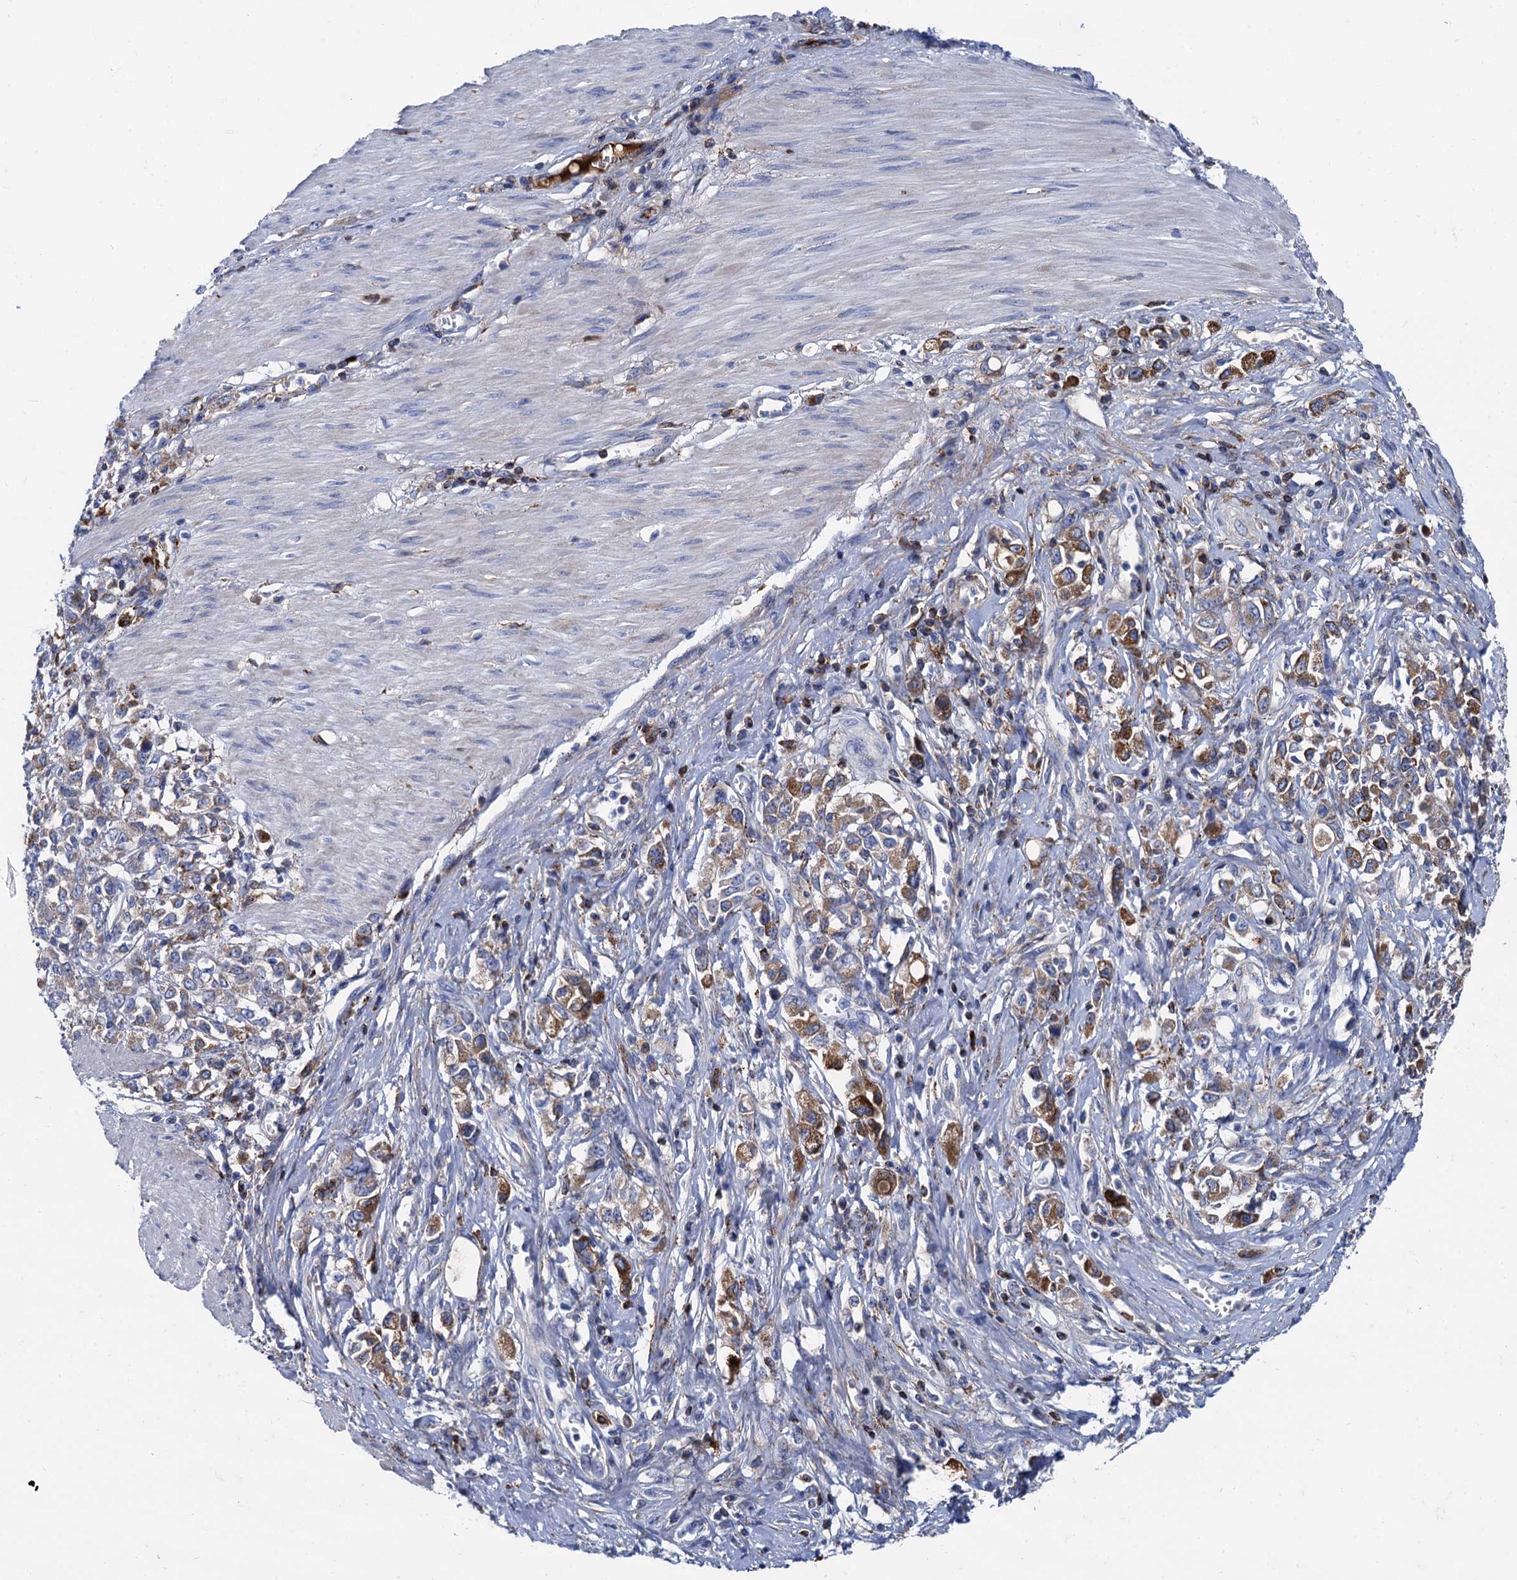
{"staining": {"intensity": "moderate", "quantity": ">75%", "location": "cytoplasmic/membranous"}, "tissue": "stomach cancer", "cell_type": "Tumor cells", "image_type": "cancer", "snomed": [{"axis": "morphology", "description": "Adenocarcinoma, NOS"}, {"axis": "topography", "description": "Stomach"}], "caption": "Immunohistochemical staining of stomach cancer (adenocarcinoma) displays moderate cytoplasmic/membranous protein positivity in about >75% of tumor cells.", "gene": "APOD", "patient": {"sex": "female", "age": 76}}